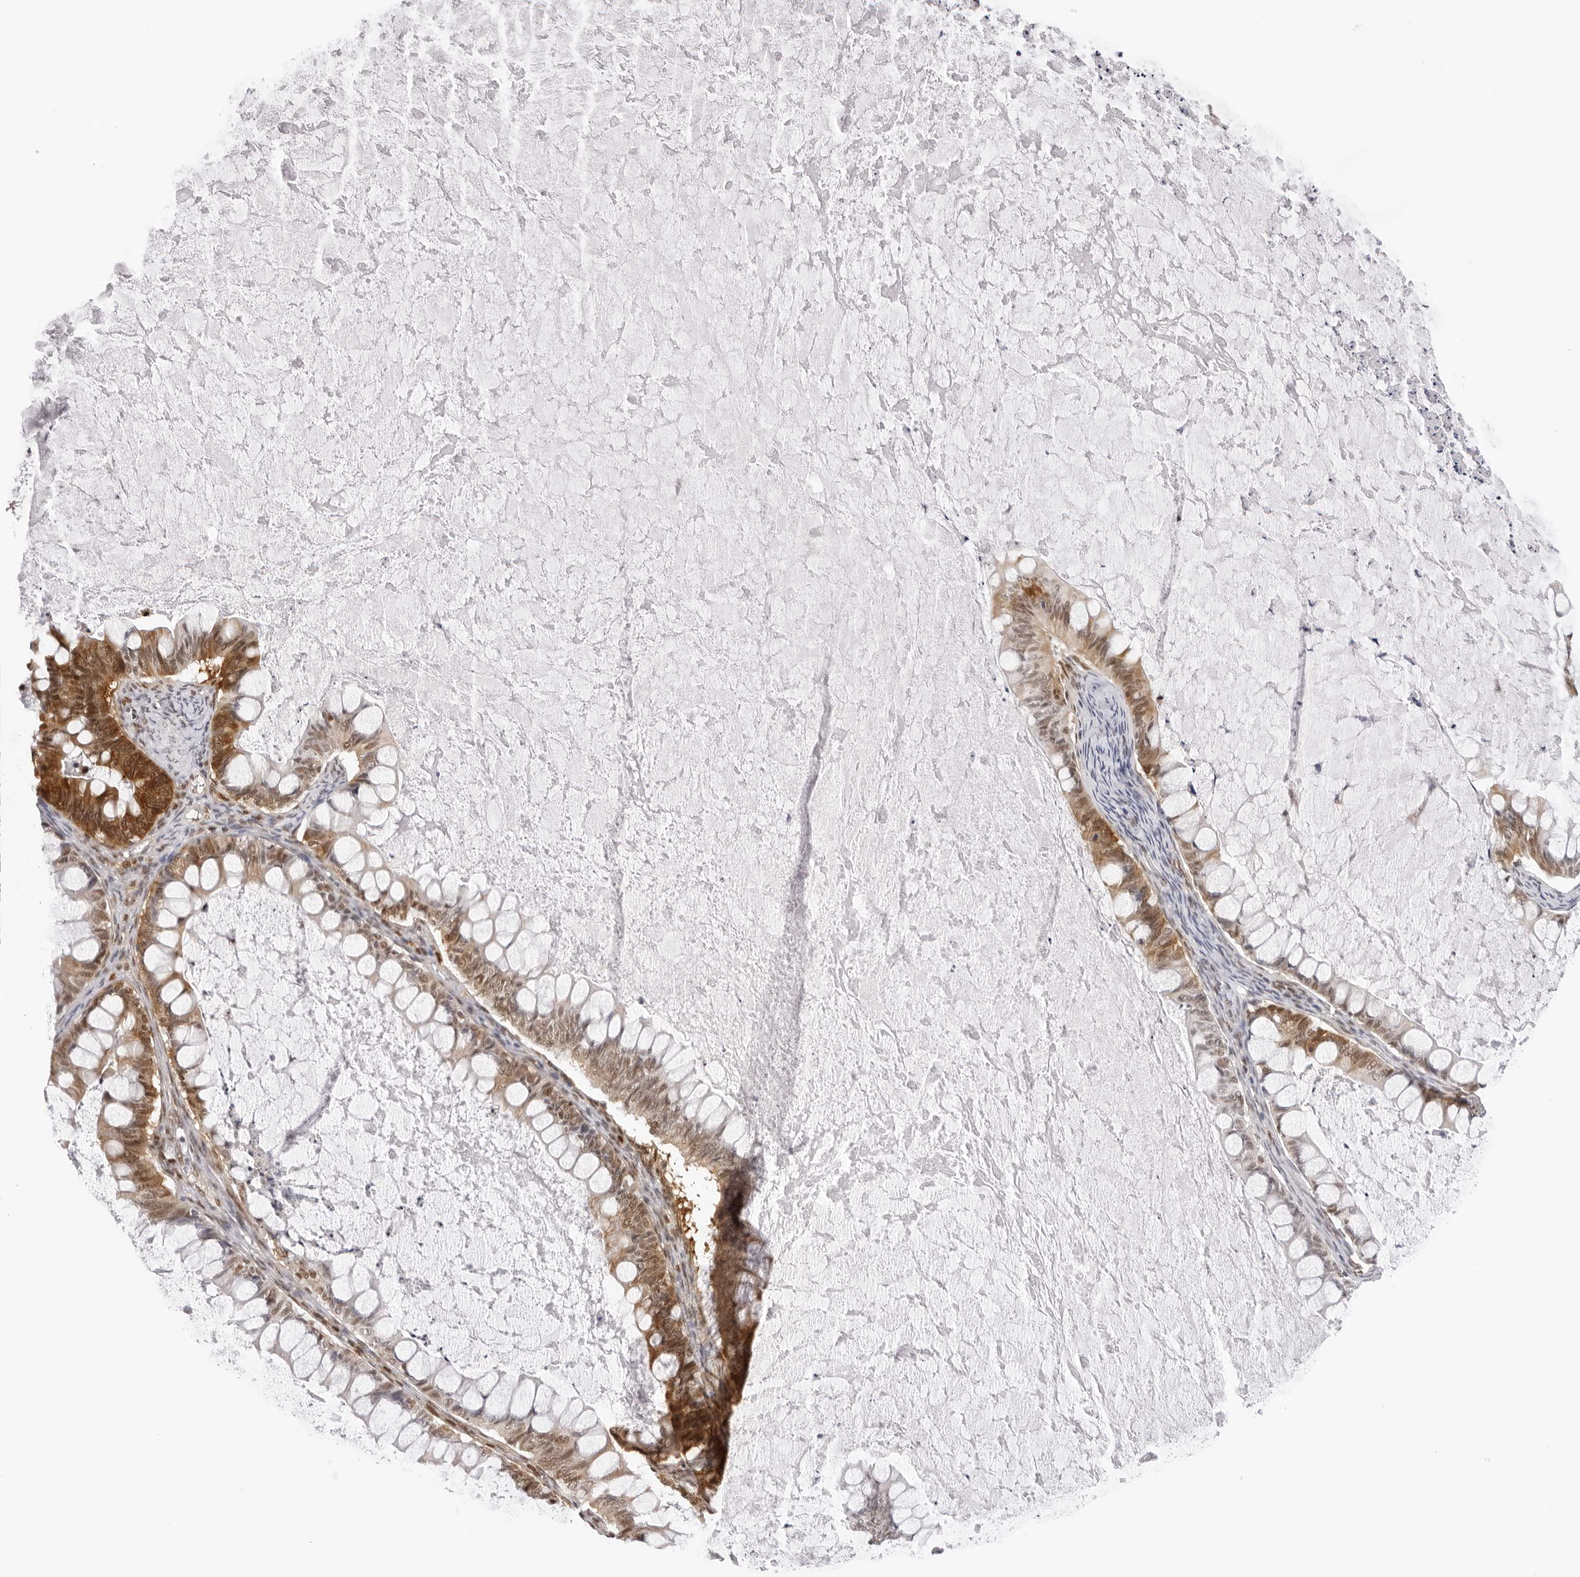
{"staining": {"intensity": "moderate", "quantity": ">75%", "location": "cytoplasmic/membranous,nuclear"}, "tissue": "ovarian cancer", "cell_type": "Tumor cells", "image_type": "cancer", "snomed": [{"axis": "morphology", "description": "Cystadenocarcinoma, mucinous, NOS"}, {"axis": "topography", "description": "Ovary"}], "caption": "The micrograph displays immunohistochemical staining of ovarian mucinous cystadenocarcinoma. There is moderate cytoplasmic/membranous and nuclear positivity is seen in about >75% of tumor cells.", "gene": "WDR77", "patient": {"sex": "female", "age": 61}}